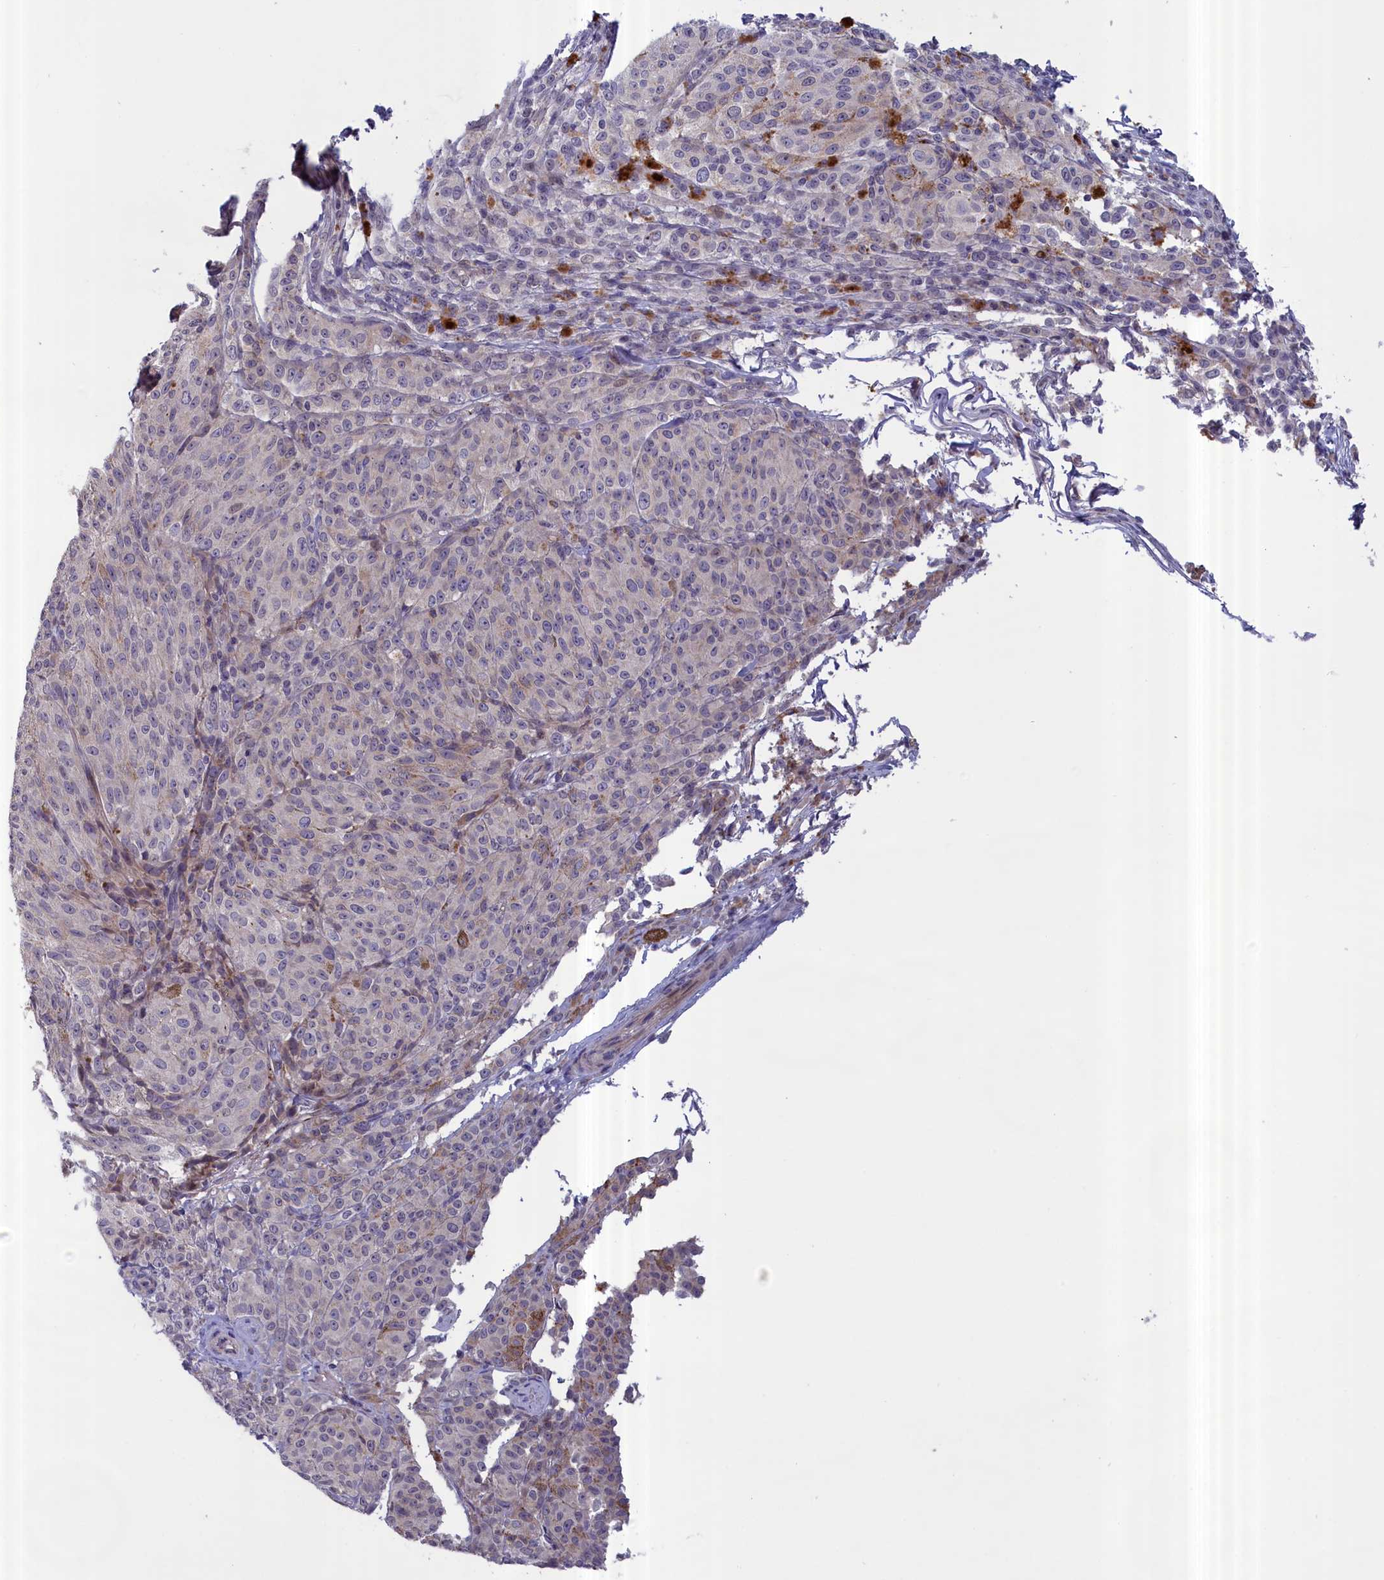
{"staining": {"intensity": "negative", "quantity": "none", "location": "none"}, "tissue": "melanoma", "cell_type": "Tumor cells", "image_type": "cancer", "snomed": [{"axis": "morphology", "description": "Malignant melanoma, NOS"}, {"axis": "topography", "description": "Skin"}], "caption": "Tumor cells show no significant protein positivity in malignant melanoma.", "gene": "IGFALS", "patient": {"sex": "female", "age": 52}}